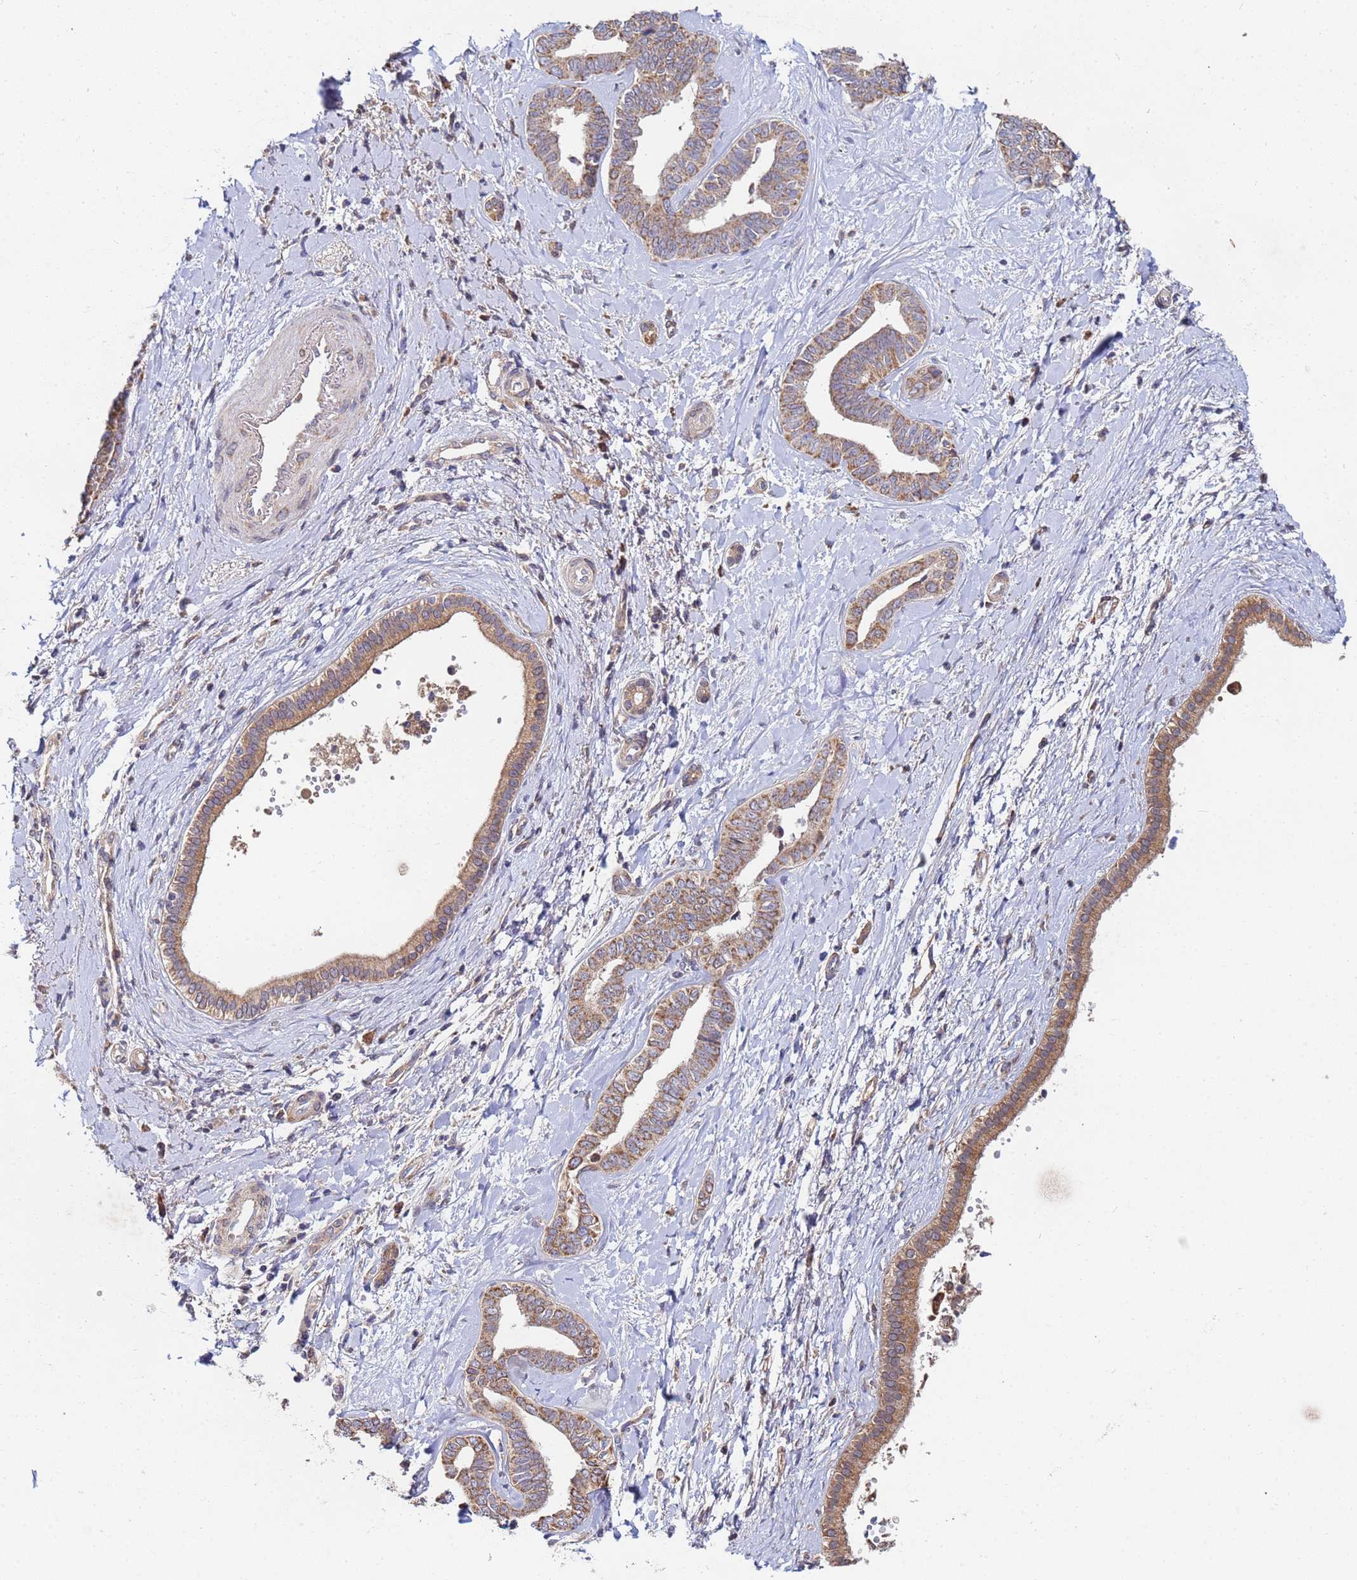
{"staining": {"intensity": "moderate", "quantity": ">75%", "location": "cytoplasmic/membranous"}, "tissue": "liver cancer", "cell_type": "Tumor cells", "image_type": "cancer", "snomed": [{"axis": "morphology", "description": "Cholangiocarcinoma"}, {"axis": "topography", "description": "Liver"}], "caption": "Immunohistochemistry (IHC) of liver cancer shows medium levels of moderate cytoplasmic/membranous positivity in approximately >75% of tumor cells.", "gene": "C5orf34", "patient": {"sex": "female", "age": 77}}